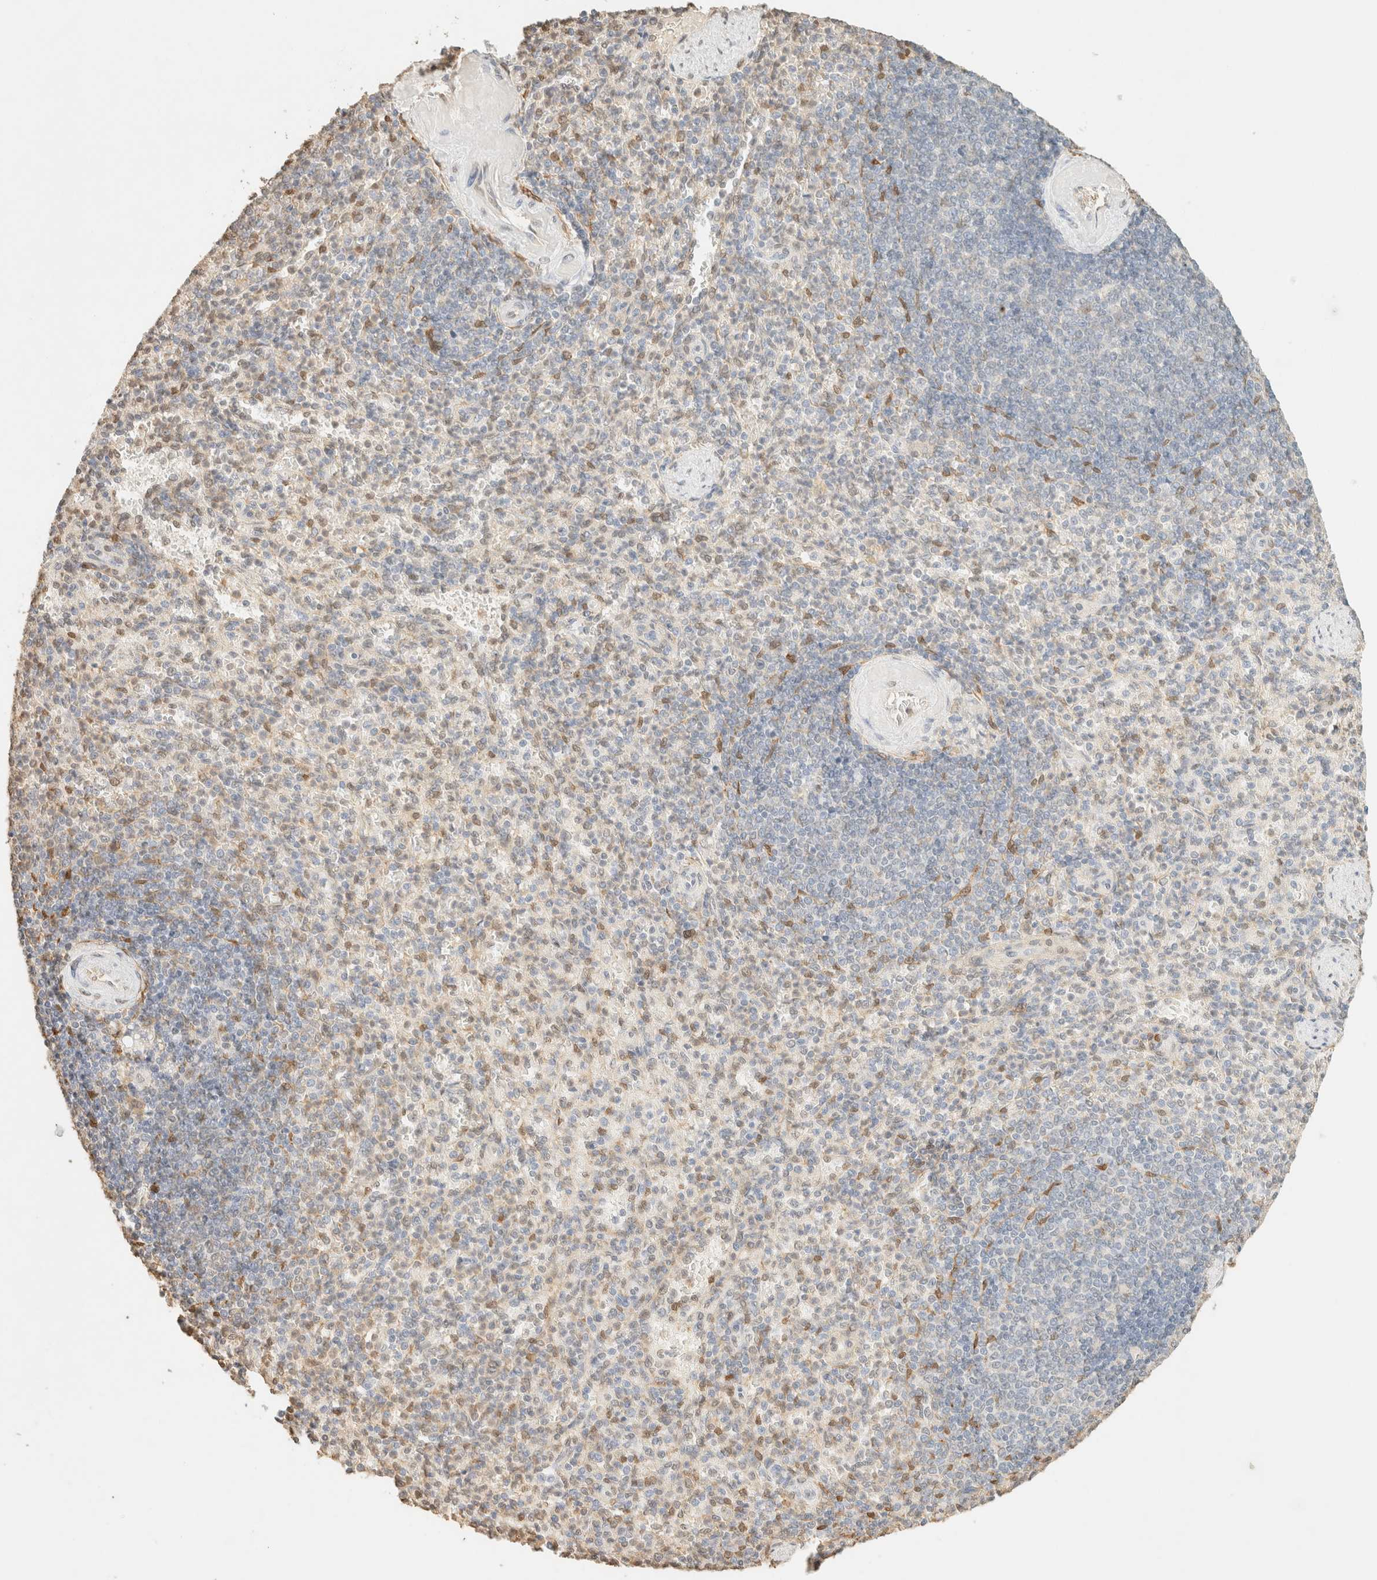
{"staining": {"intensity": "weak", "quantity": "25%-75%", "location": "nuclear"}, "tissue": "spleen", "cell_type": "Cells in red pulp", "image_type": "normal", "snomed": [{"axis": "morphology", "description": "Normal tissue, NOS"}, {"axis": "topography", "description": "Spleen"}], "caption": "A high-resolution photomicrograph shows IHC staining of benign spleen, which exhibits weak nuclear positivity in about 25%-75% of cells in red pulp.", "gene": "S100A13", "patient": {"sex": "female", "age": 74}}